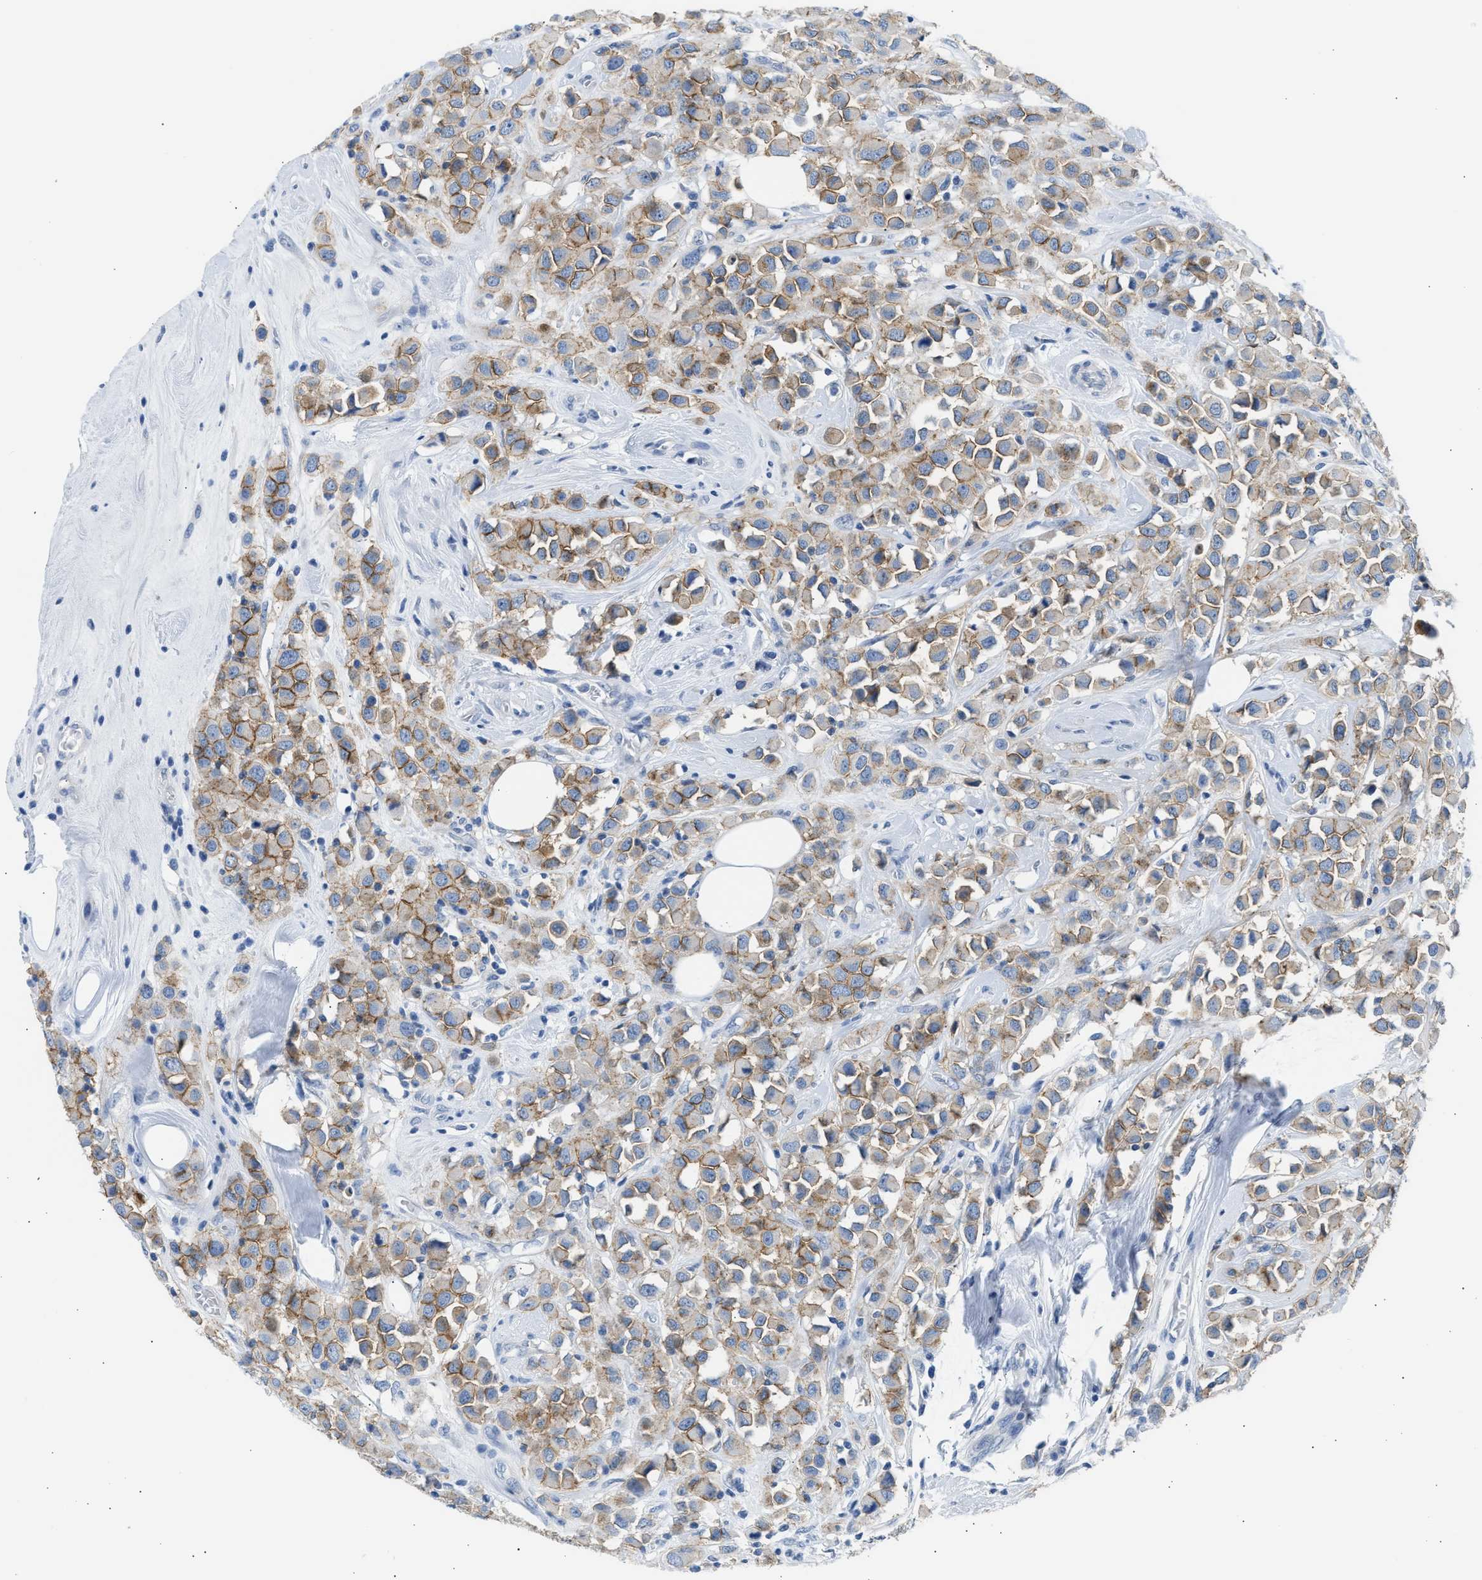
{"staining": {"intensity": "moderate", "quantity": ">75%", "location": "cytoplasmic/membranous"}, "tissue": "breast cancer", "cell_type": "Tumor cells", "image_type": "cancer", "snomed": [{"axis": "morphology", "description": "Duct carcinoma"}, {"axis": "topography", "description": "Breast"}], "caption": "Breast cancer (infiltrating ductal carcinoma) was stained to show a protein in brown. There is medium levels of moderate cytoplasmic/membranous positivity in about >75% of tumor cells.", "gene": "ERBB2", "patient": {"sex": "female", "age": 61}}